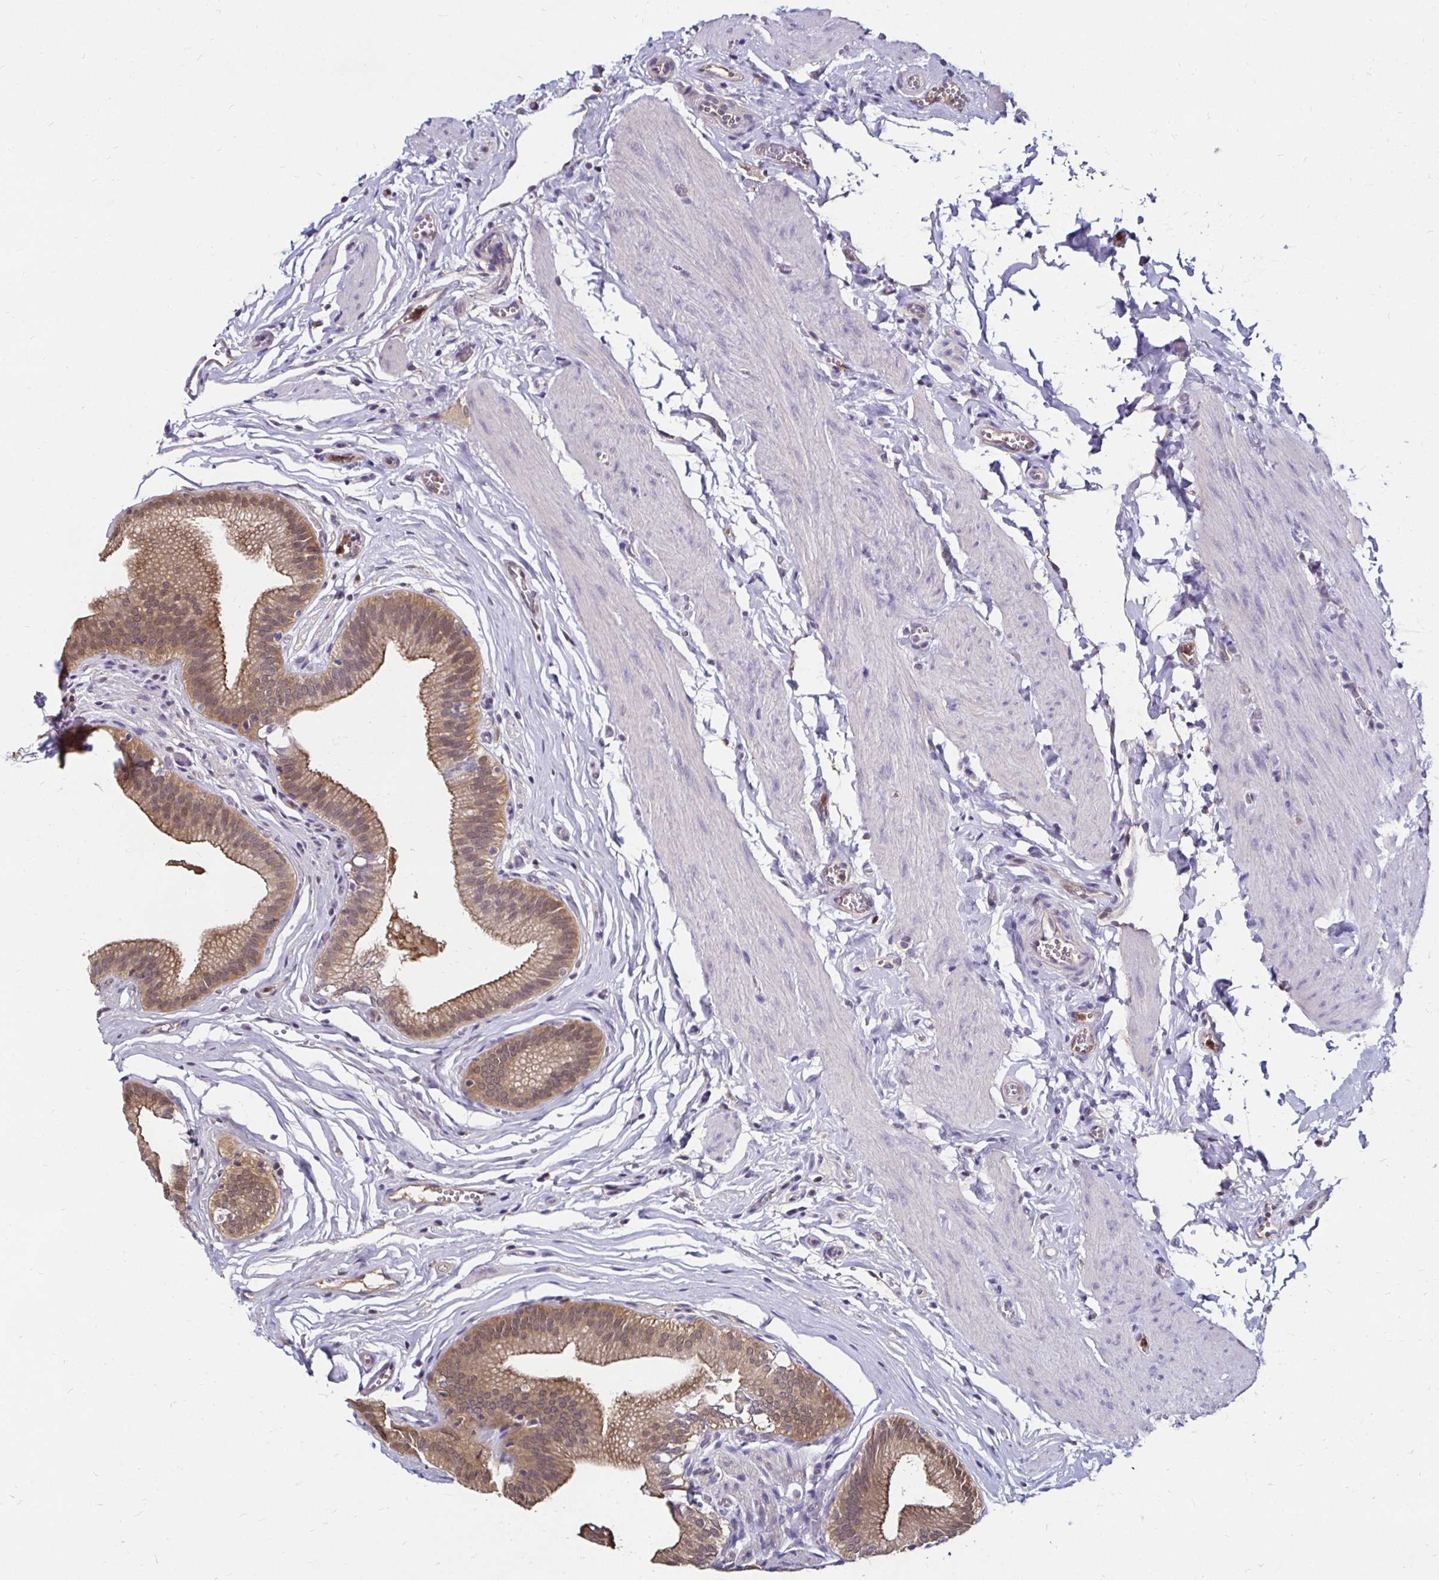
{"staining": {"intensity": "moderate", "quantity": ">75%", "location": "cytoplasmic/membranous,nuclear"}, "tissue": "gallbladder", "cell_type": "Glandular cells", "image_type": "normal", "snomed": [{"axis": "morphology", "description": "Normal tissue, NOS"}, {"axis": "topography", "description": "Gallbladder"}, {"axis": "topography", "description": "Peripheral nerve tissue"}], "caption": "Protein expression analysis of unremarkable human gallbladder reveals moderate cytoplasmic/membranous,nuclear positivity in about >75% of glandular cells. (Brightfield microscopy of DAB IHC at high magnification).", "gene": "TXN", "patient": {"sex": "male", "age": 17}}